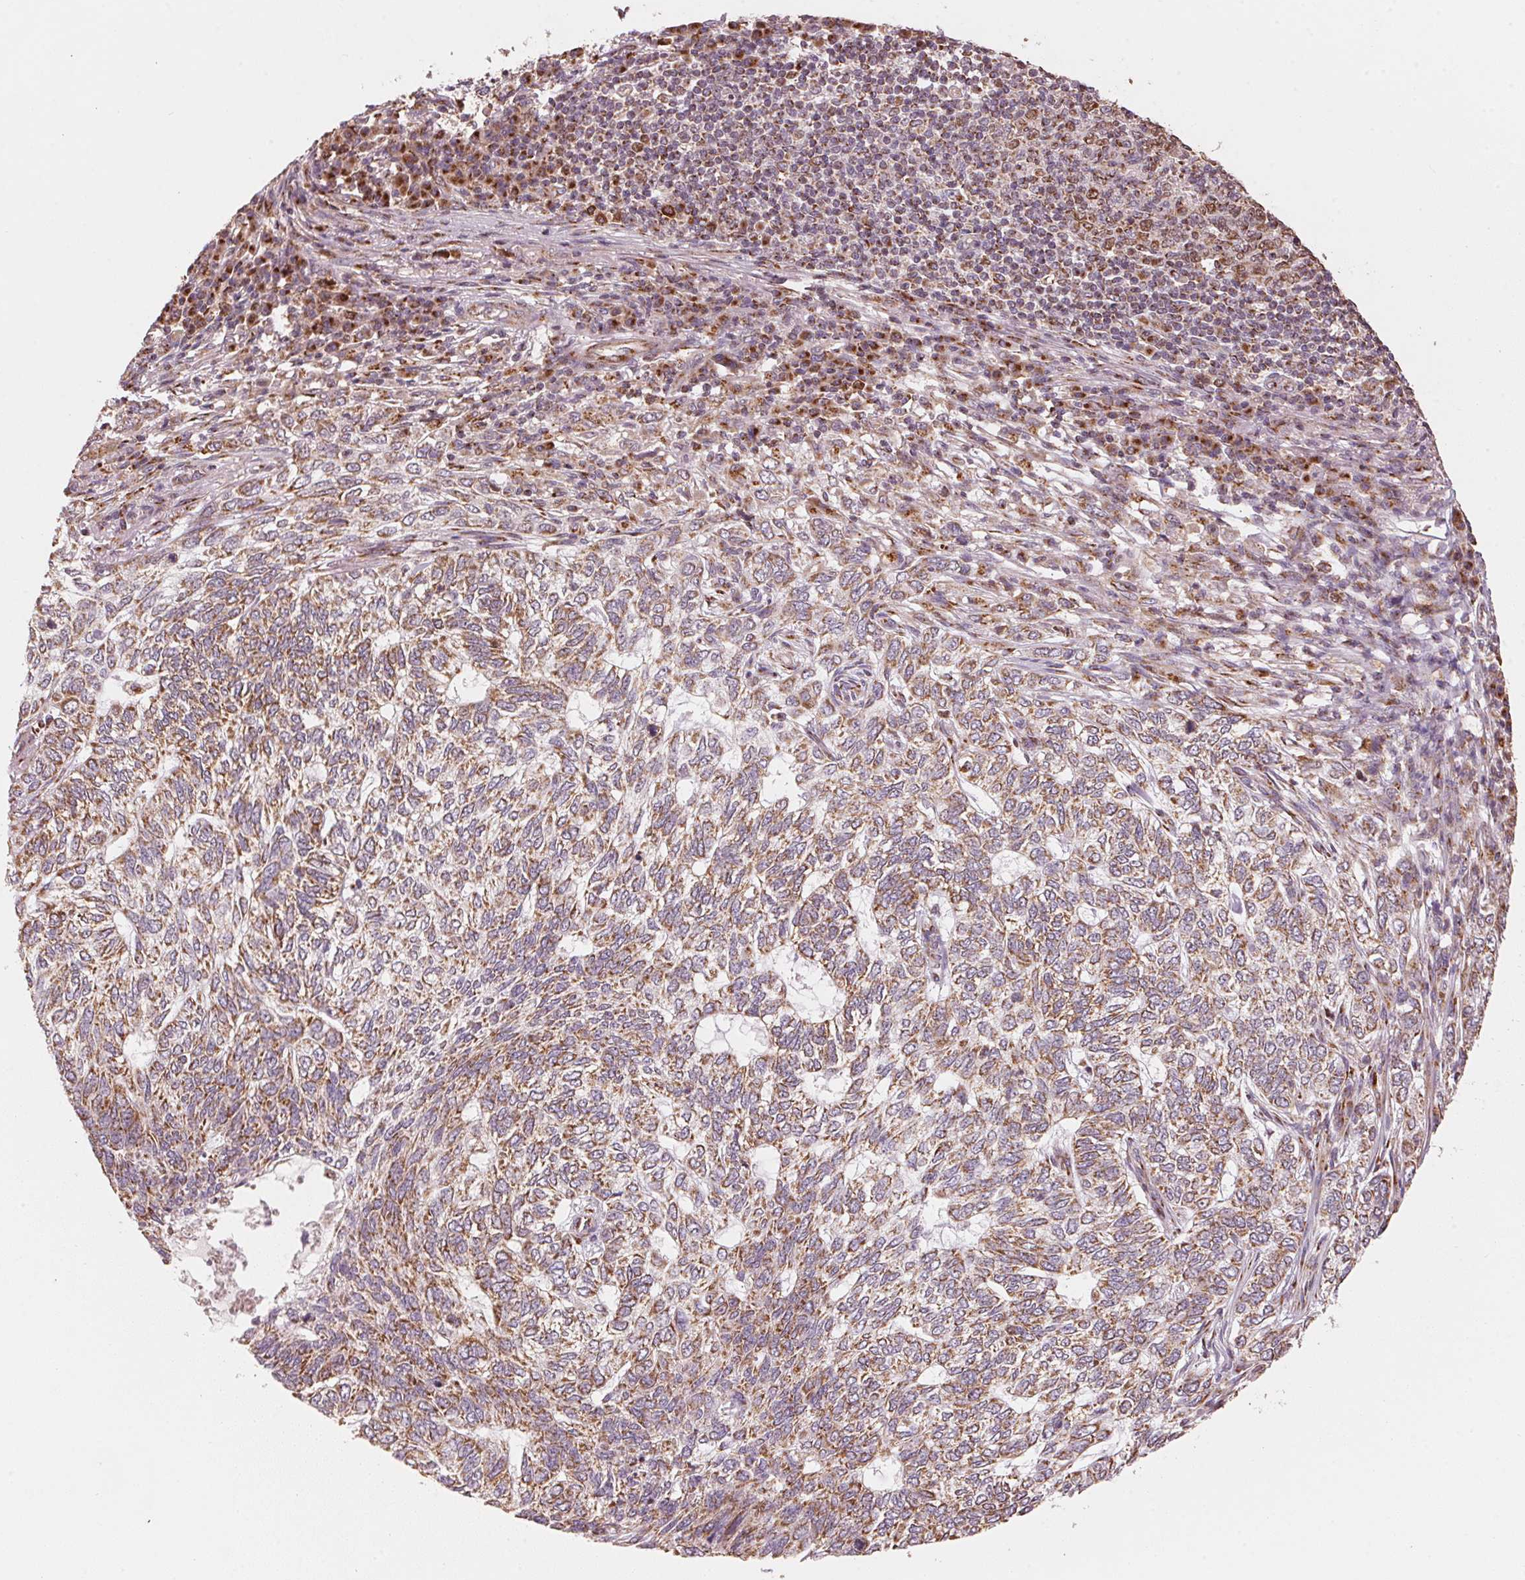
{"staining": {"intensity": "moderate", "quantity": ">75%", "location": "cytoplasmic/membranous"}, "tissue": "skin cancer", "cell_type": "Tumor cells", "image_type": "cancer", "snomed": [{"axis": "morphology", "description": "Basal cell carcinoma"}, {"axis": "topography", "description": "Skin"}], "caption": "Brown immunohistochemical staining in human skin basal cell carcinoma shows moderate cytoplasmic/membranous expression in approximately >75% of tumor cells.", "gene": "TOMM70", "patient": {"sex": "female", "age": 65}}